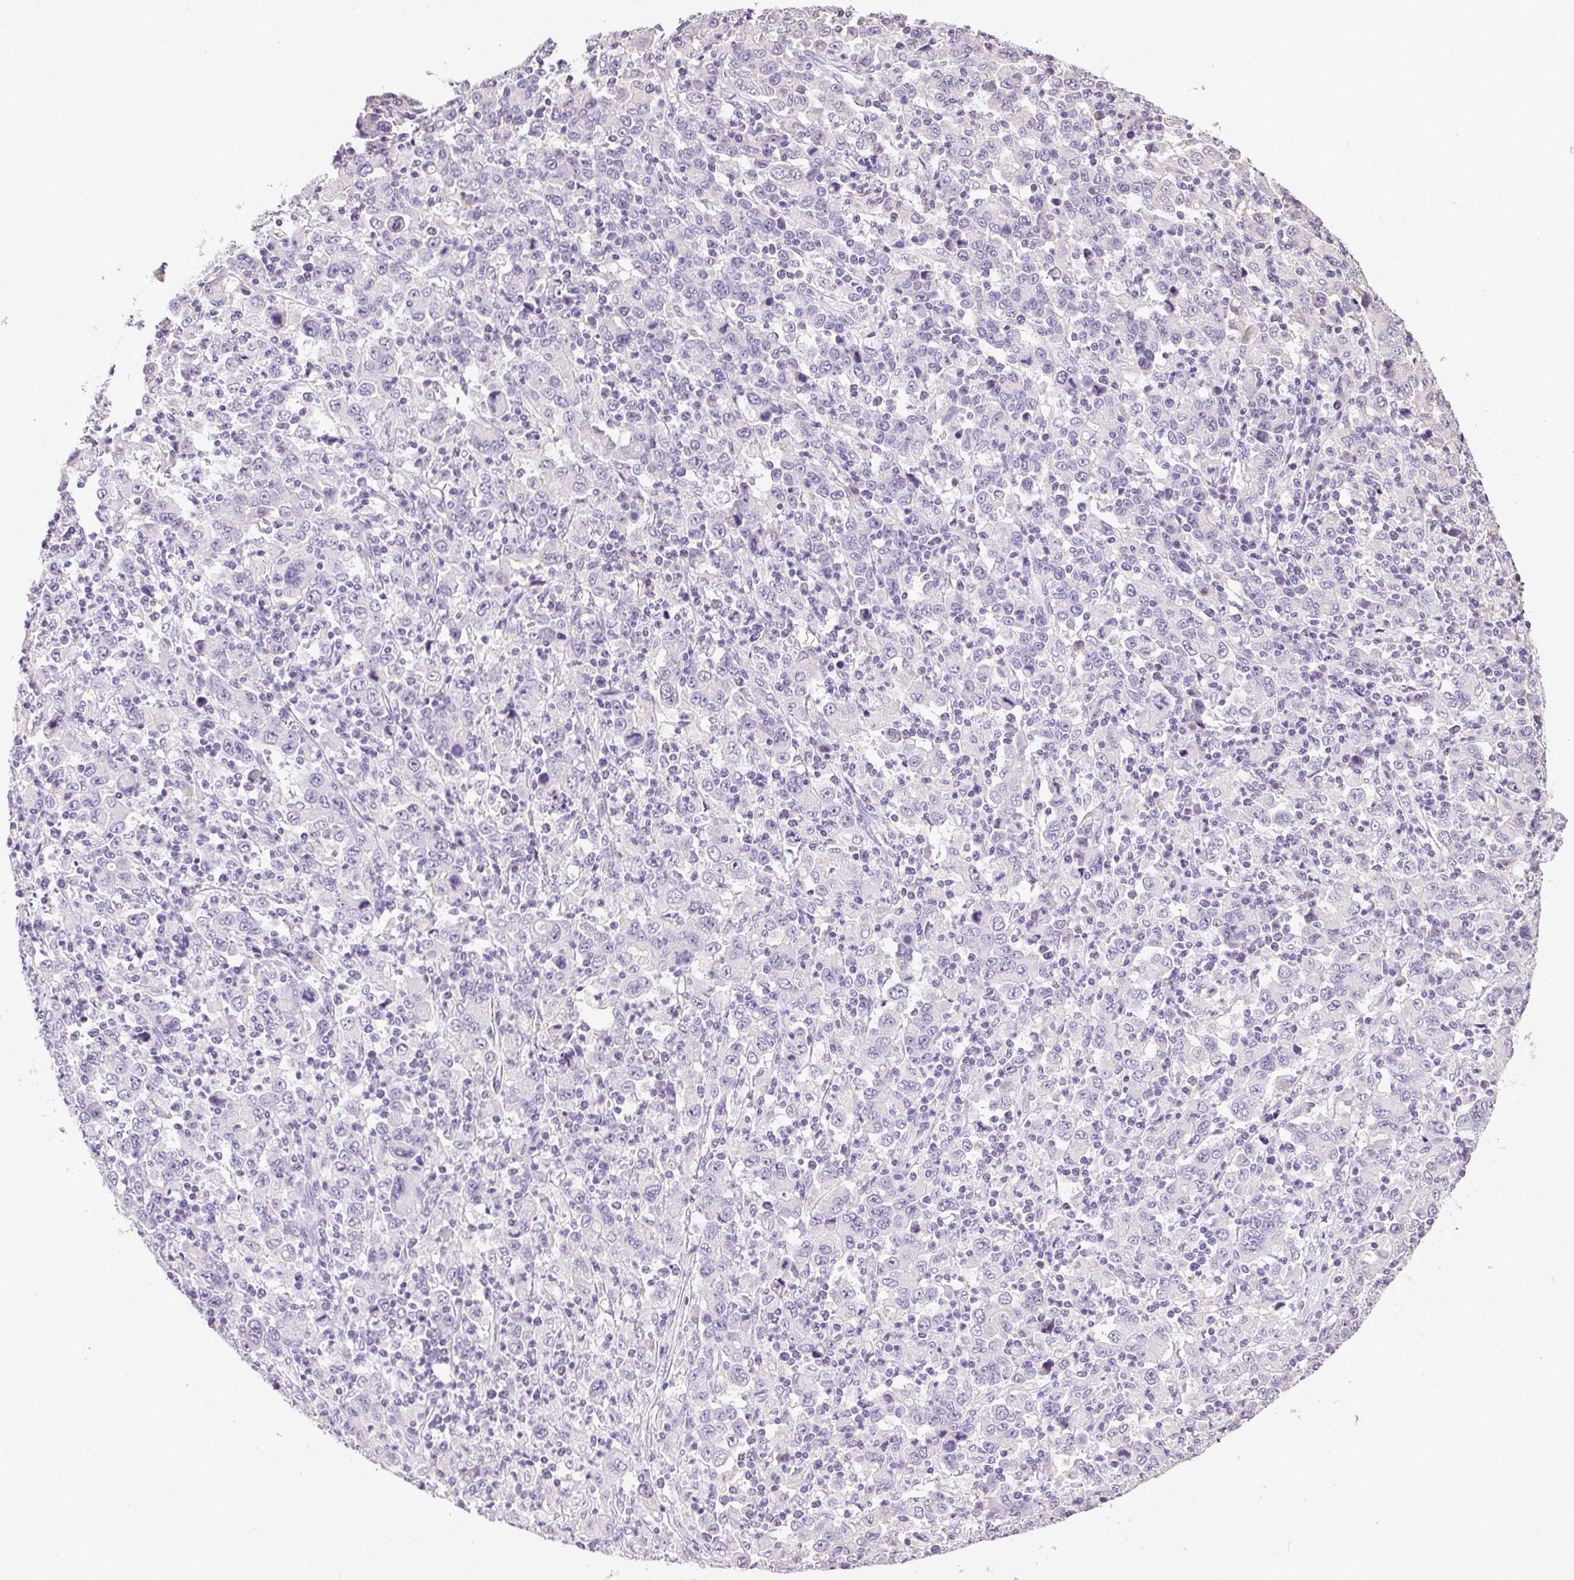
{"staining": {"intensity": "negative", "quantity": "none", "location": "none"}, "tissue": "stomach cancer", "cell_type": "Tumor cells", "image_type": "cancer", "snomed": [{"axis": "morphology", "description": "Adenocarcinoma, NOS"}, {"axis": "topography", "description": "Stomach, upper"}], "caption": "High magnification brightfield microscopy of stomach cancer (adenocarcinoma) stained with DAB (3,3'-diaminobenzidine) (brown) and counterstained with hematoxylin (blue): tumor cells show no significant expression.", "gene": "SYCE2", "patient": {"sex": "male", "age": 69}}